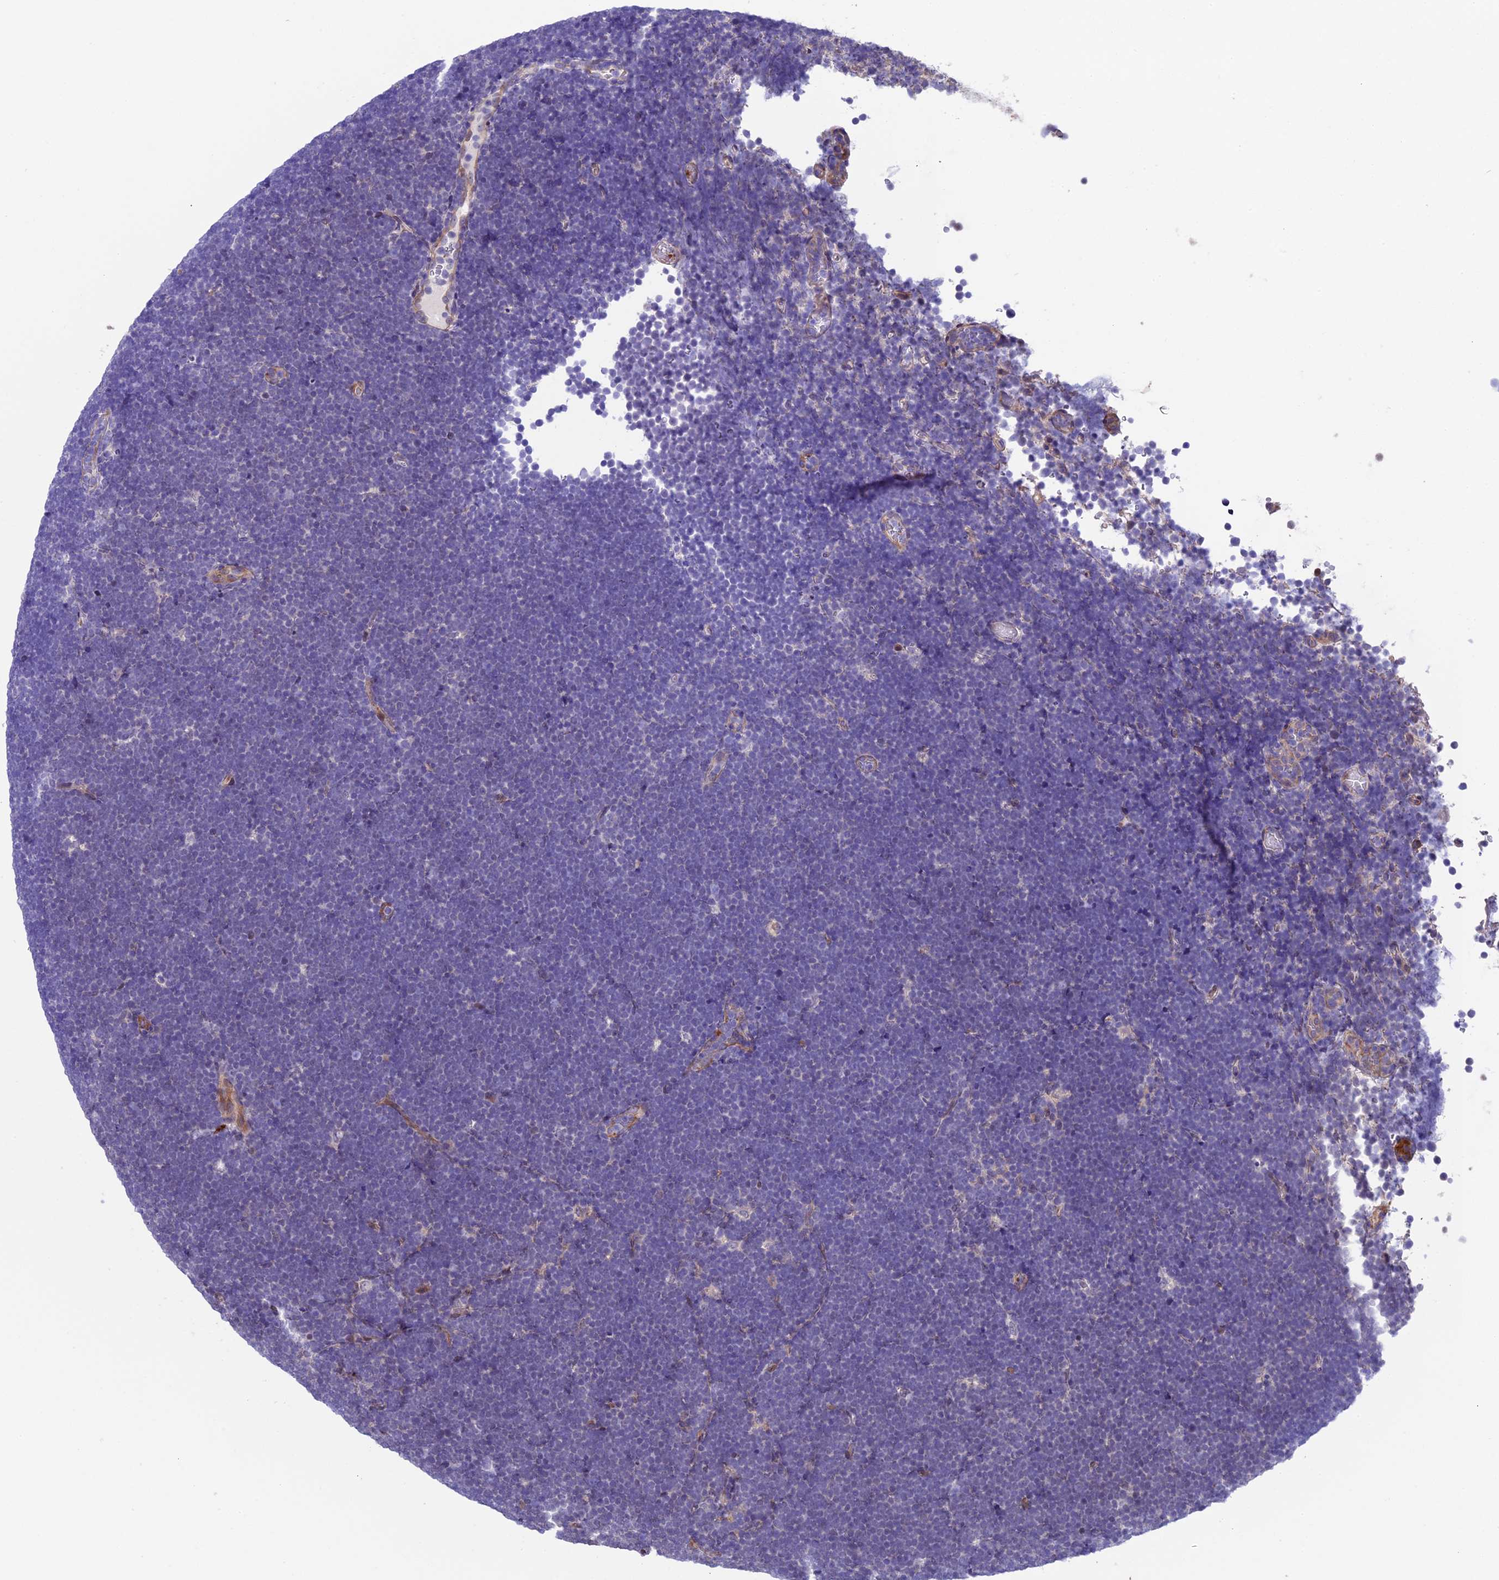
{"staining": {"intensity": "negative", "quantity": "none", "location": "none"}, "tissue": "lymphoma", "cell_type": "Tumor cells", "image_type": "cancer", "snomed": [{"axis": "morphology", "description": "Malignant lymphoma, non-Hodgkin's type, High grade"}, {"axis": "topography", "description": "Lymph node"}], "caption": "Immunohistochemistry photomicrograph of neoplastic tissue: lymphoma stained with DAB reveals no significant protein staining in tumor cells. (DAB (3,3'-diaminobenzidine) immunohistochemistry (IHC) with hematoxylin counter stain).", "gene": "TMEM171", "patient": {"sex": "male", "age": 13}}